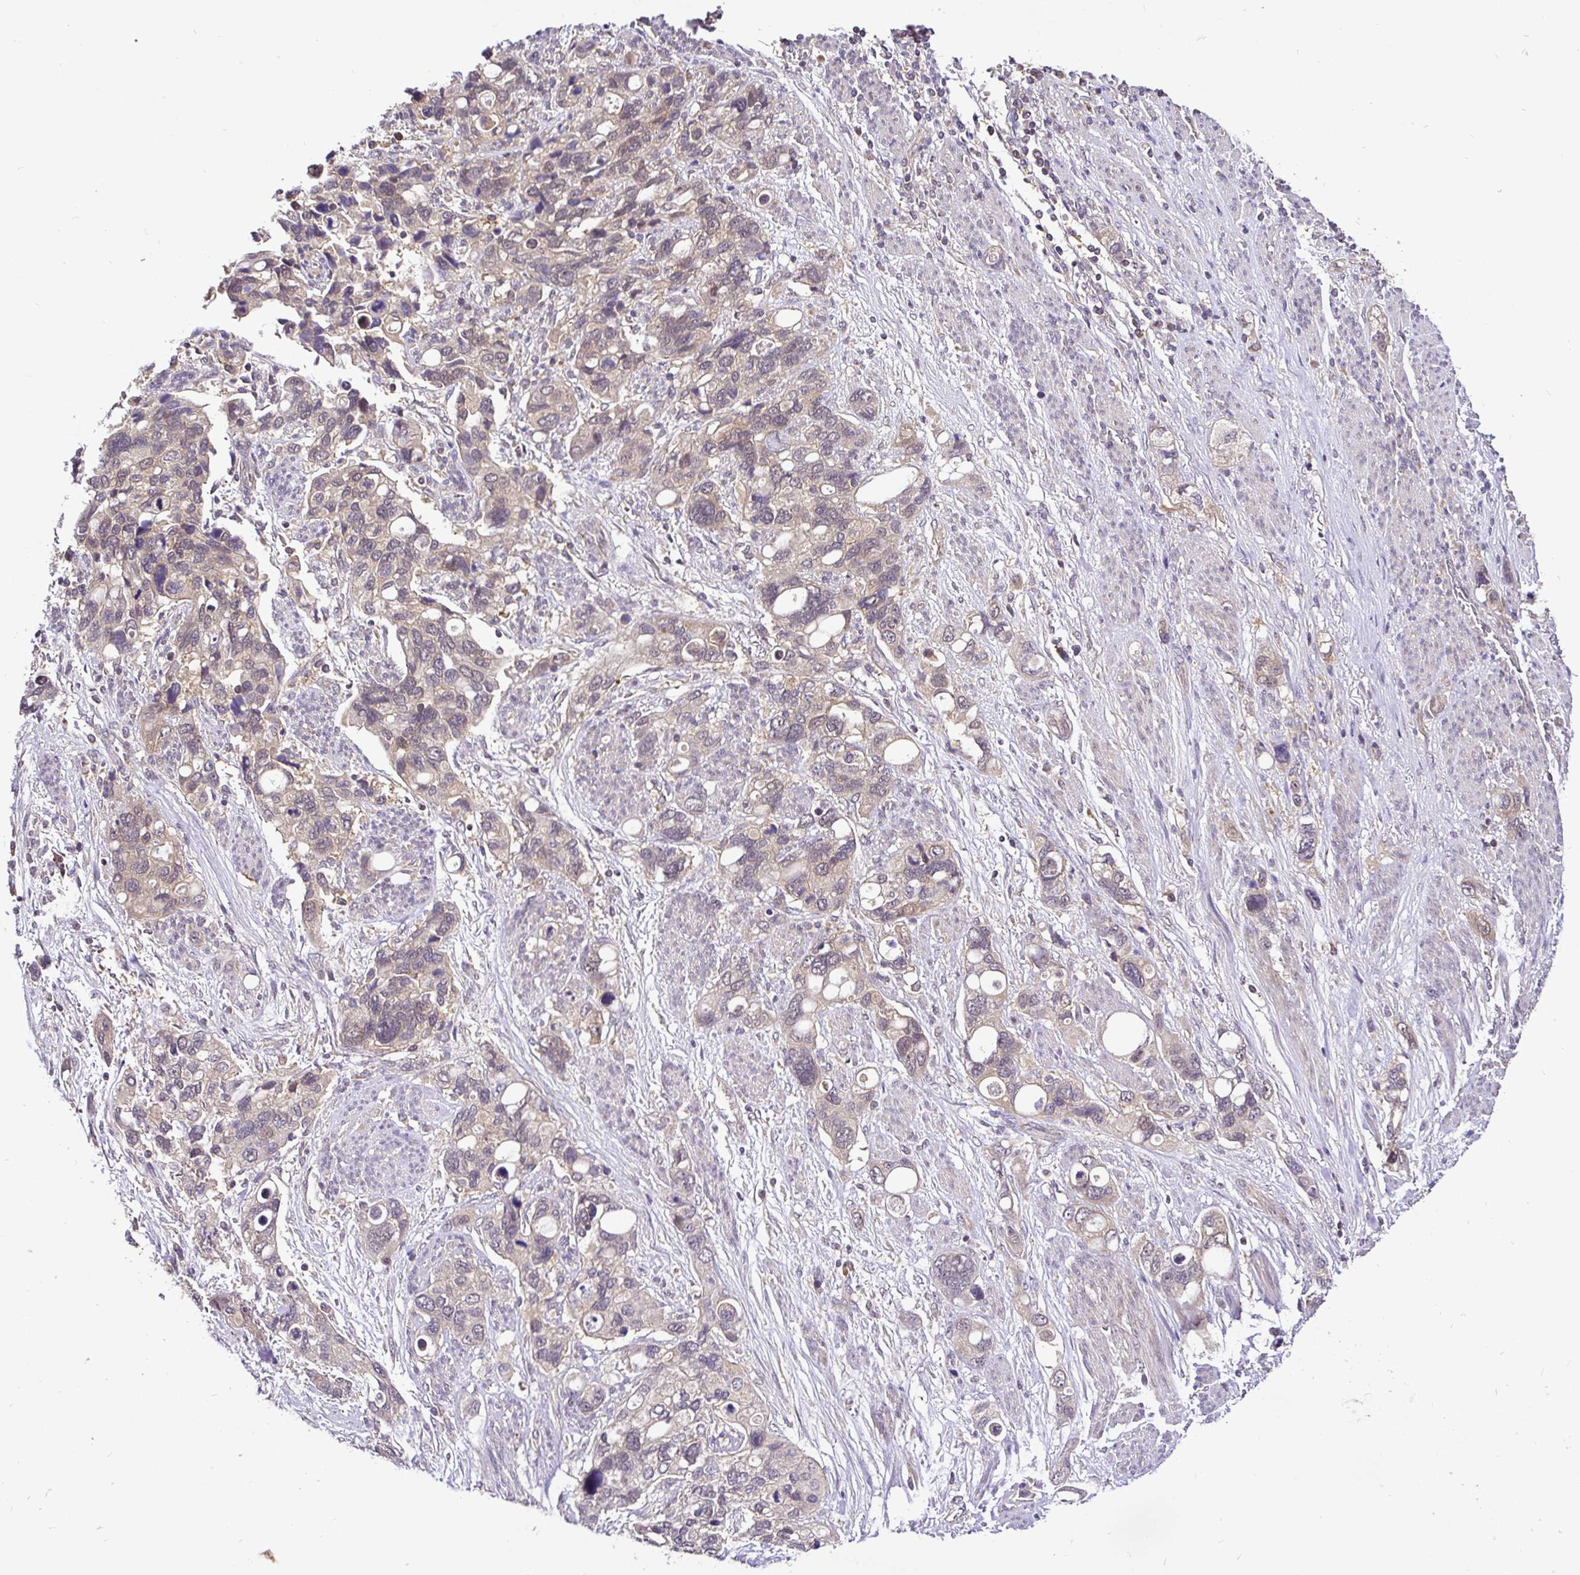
{"staining": {"intensity": "weak", "quantity": "25%-75%", "location": "cytoplasmic/membranous"}, "tissue": "stomach cancer", "cell_type": "Tumor cells", "image_type": "cancer", "snomed": [{"axis": "morphology", "description": "Adenocarcinoma, NOS"}, {"axis": "topography", "description": "Stomach, upper"}], "caption": "Human stomach cancer (adenocarcinoma) stained for a protein (brown) exhibits weak cytoplasmic/membranous positive expression in approximately 25%-75% of tumor cells.", "gene": "UBE2M", "patient": {"sex": "female", "age": 81}}